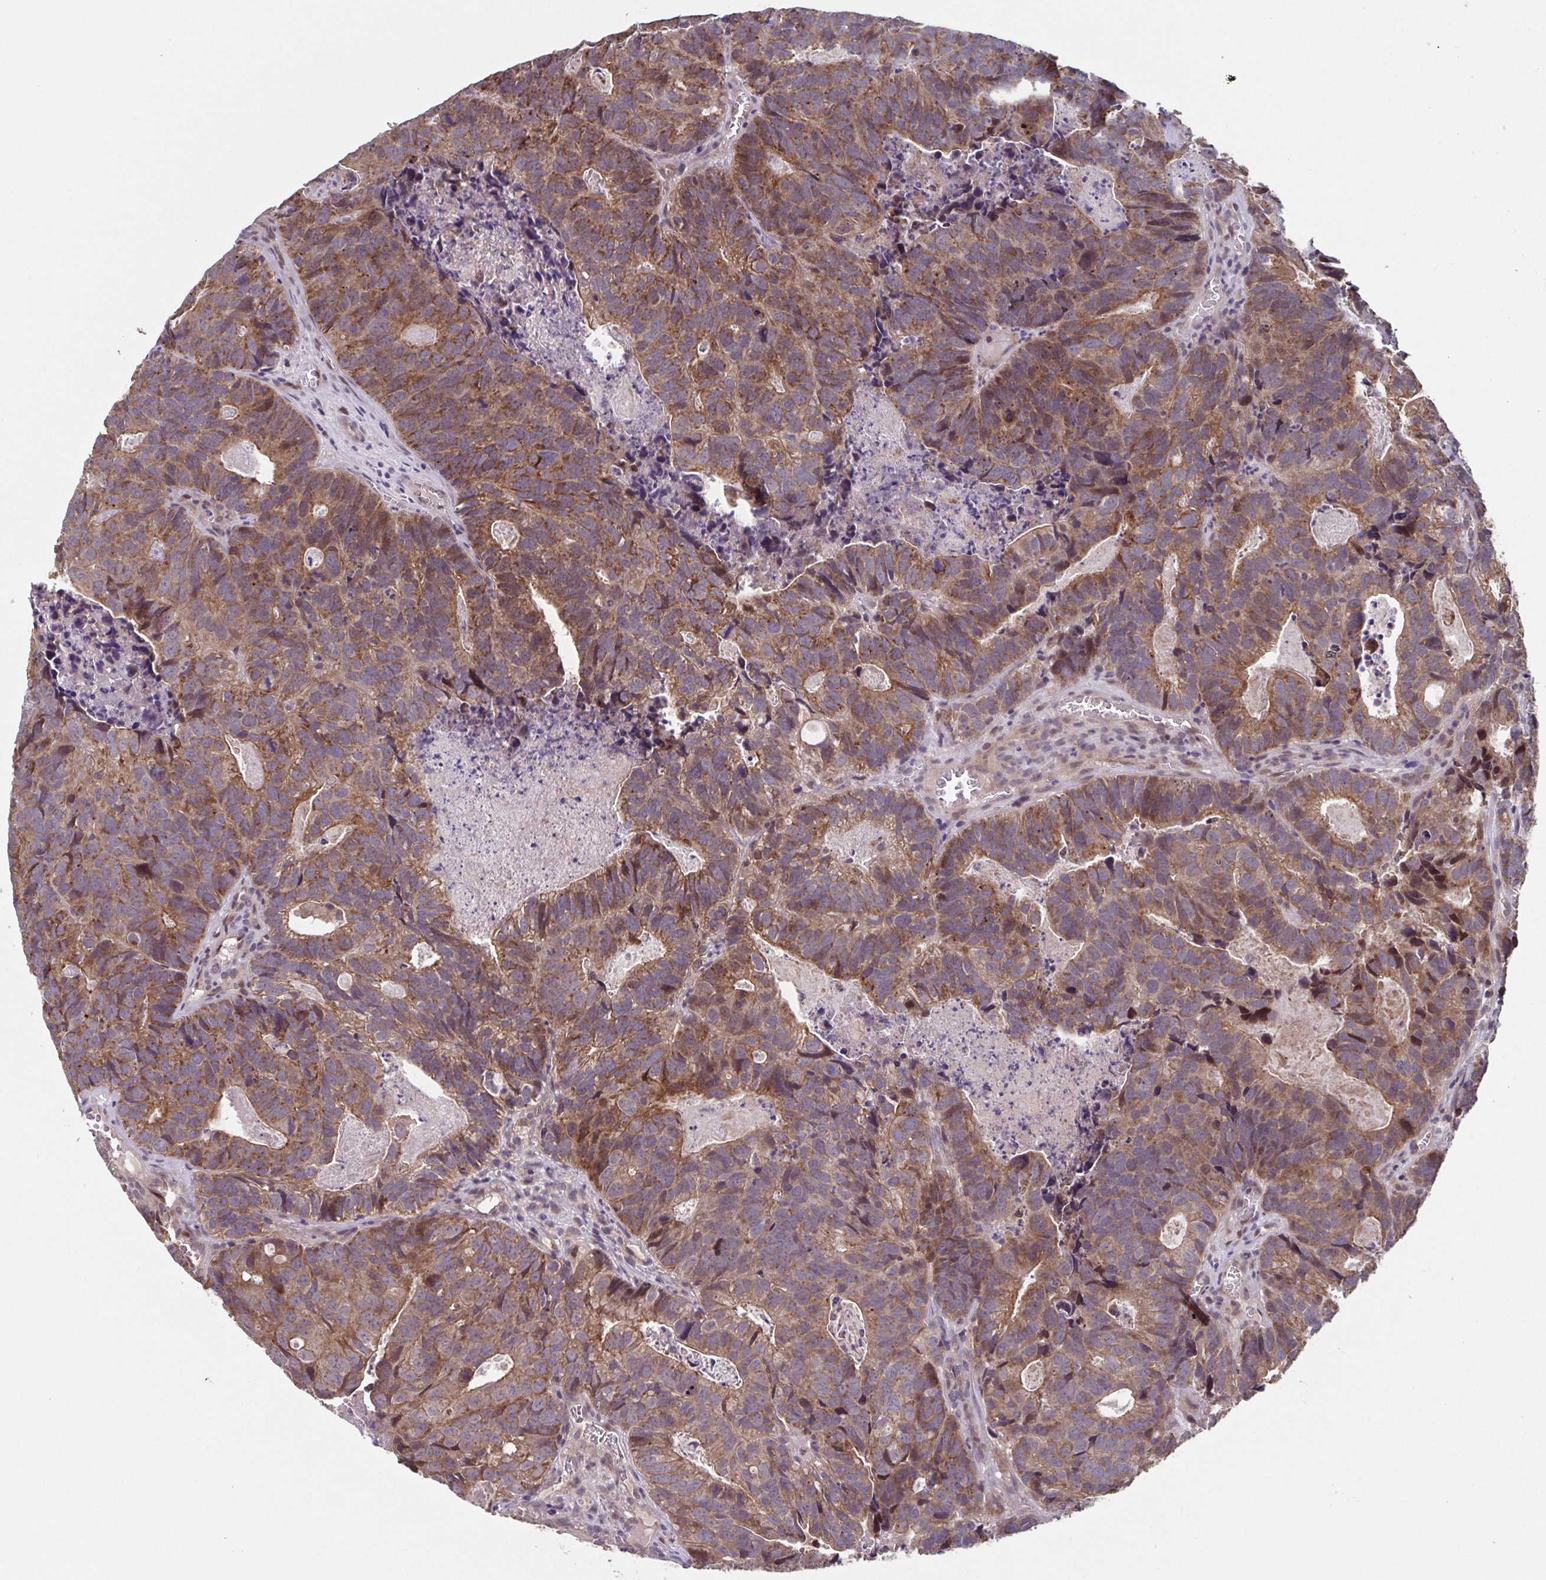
{"staining": {"intensity": "moderate", "quantity": ">75%", "location": "cytoplasmic/membranous"}, "tissue": "head and neck cancer", "cell_type": "Tumor cells", "image_type": "cancer", "snomed": [{"axis": "morphology", "description": "Adenocarcinoma, NOS"}, {"axis": "topography", "description": "Head-Neck"}], "caption": "Approximately >75% of tumor cells in head and neck cancer (adenocarcinoma) demonstrate moderate cytoplasmic/membranous protein expression as visualized by brown immunohistochemical staining.", "gene": "TTC19", "patient": {"sex": "male", "age": 62}}